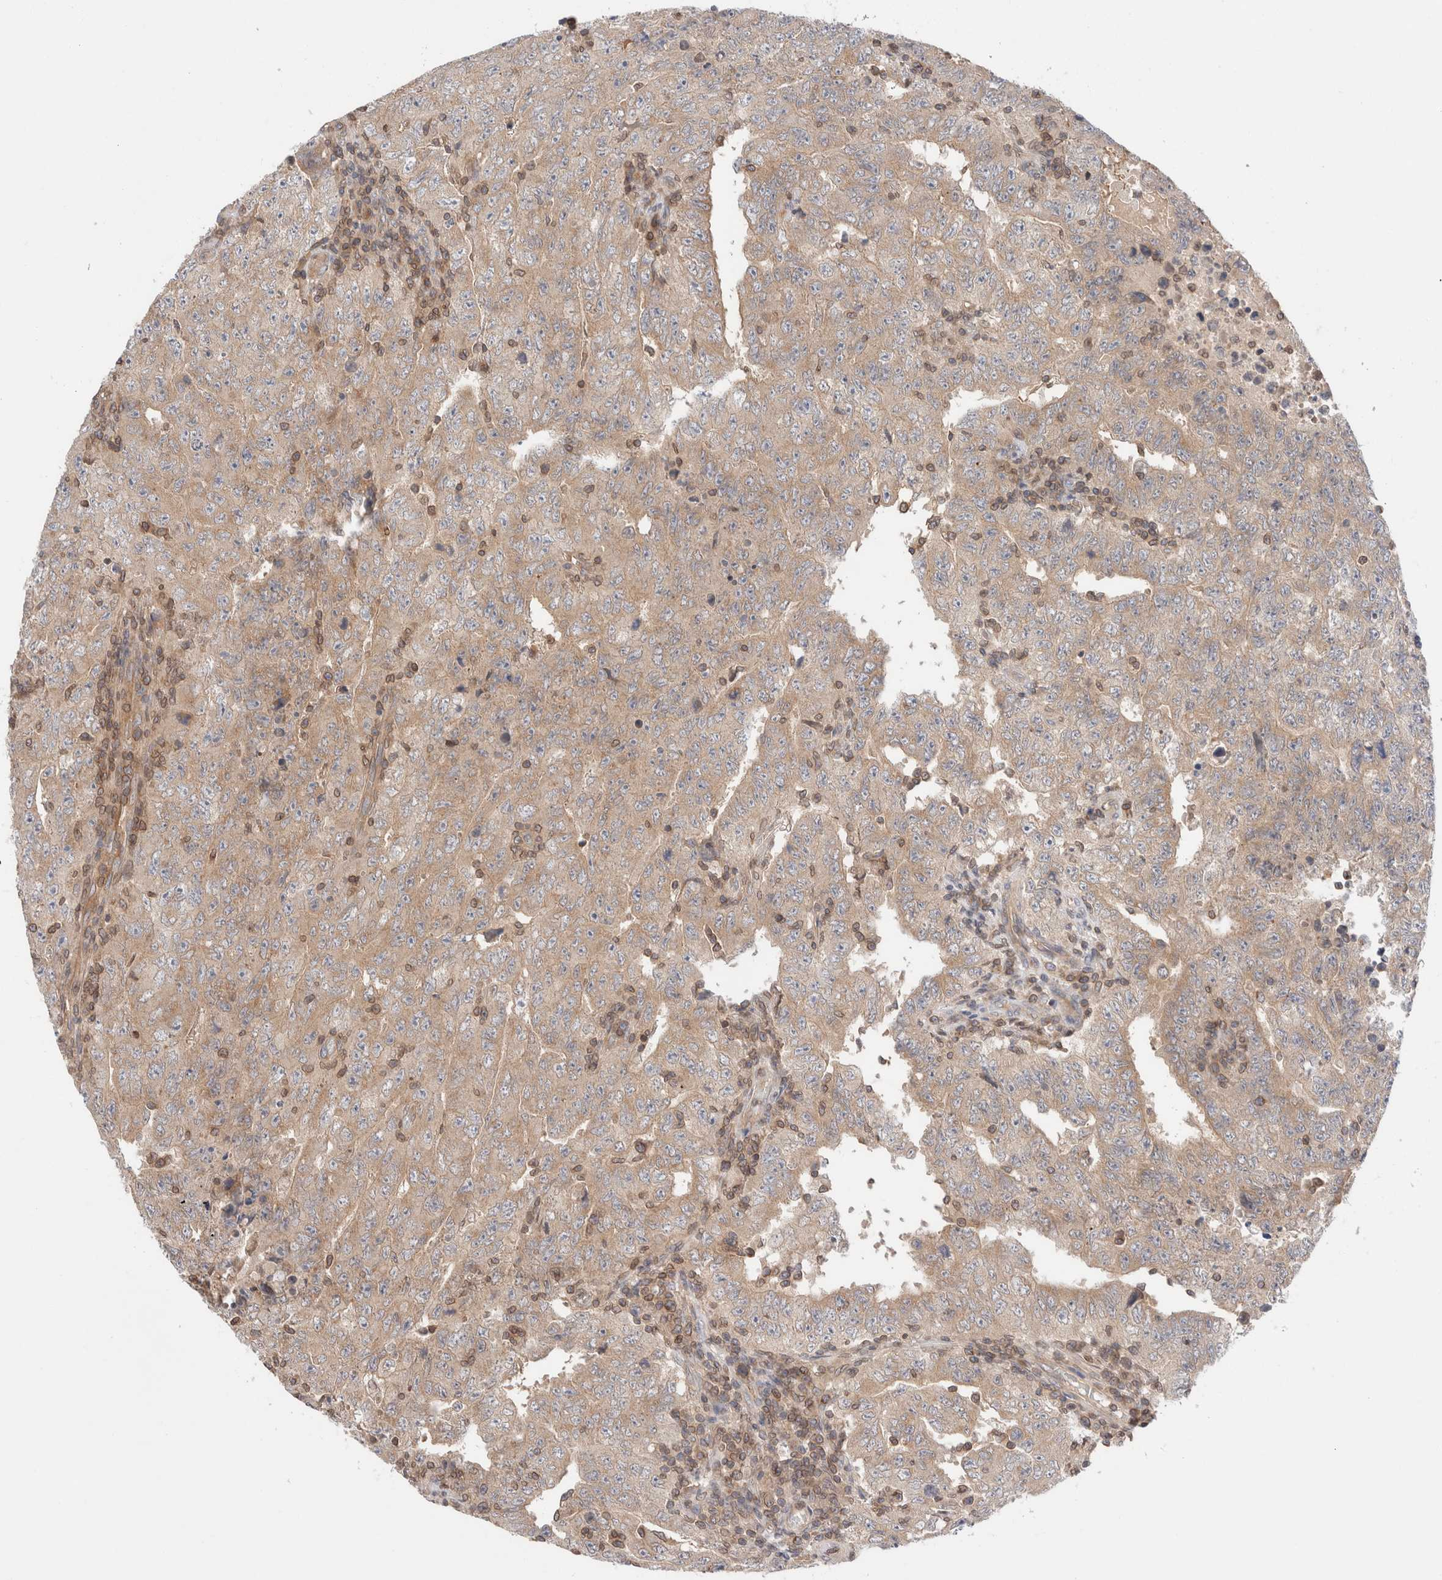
{"staining": {"intensity": "moderate", "quantity": ">75%", "location": "cytoplasmic/membranous"}, "tissue": "testis cancer", "cell_type": "Tumor cells", "image_type": "cancer", "snomed": [{"axis": "morphology", "description": "Carcinoma, Embryonal, NOS"}, {"axis": "topography", "description": "Testis"}], "caption": "Testis embryonal carcinoma stained with a protein marker exhibits moderate staining in tumor cells.", "gene": "SIKE1", "patient": {"sex": "male", "age": 26}}